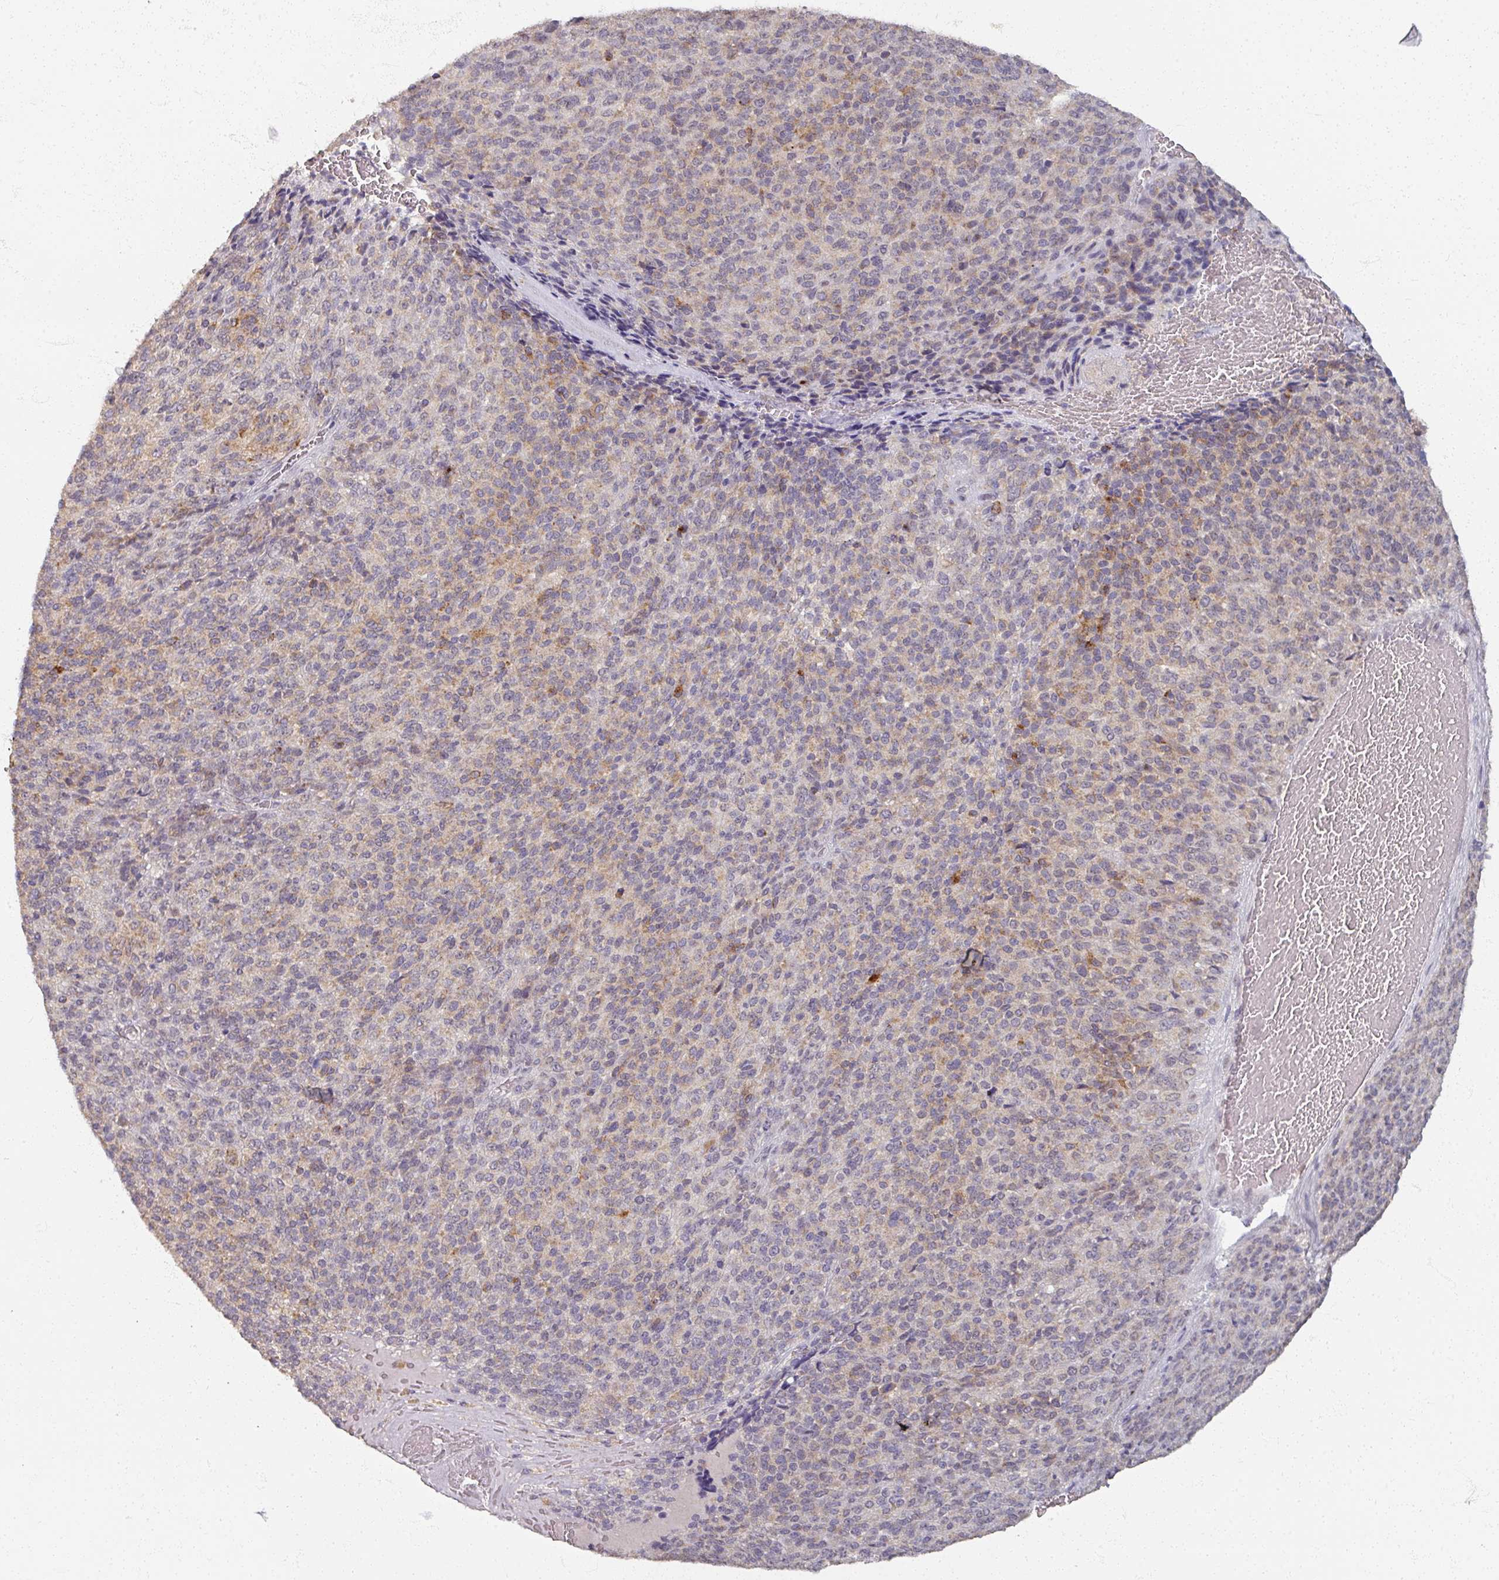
{"staining": {"intensity": "weak", "quantity": "<25%", "location": "cytoplasmic/membranous"}, "tissue": "melanoma", "cell_type": "Tumor cells", "image_type": "cancer", "snomed": [{"axis": "morphology", "description": "Malignant melanoma, Metastatic site"}, {"axis": "topography", "description": "Brain"}], "caption": "The micrograph exhibits no staining of tumor cells in malignant melanoma (metastatic site).", "gene": "SOX11", "patient": {"sex": "female", "age": 56}}